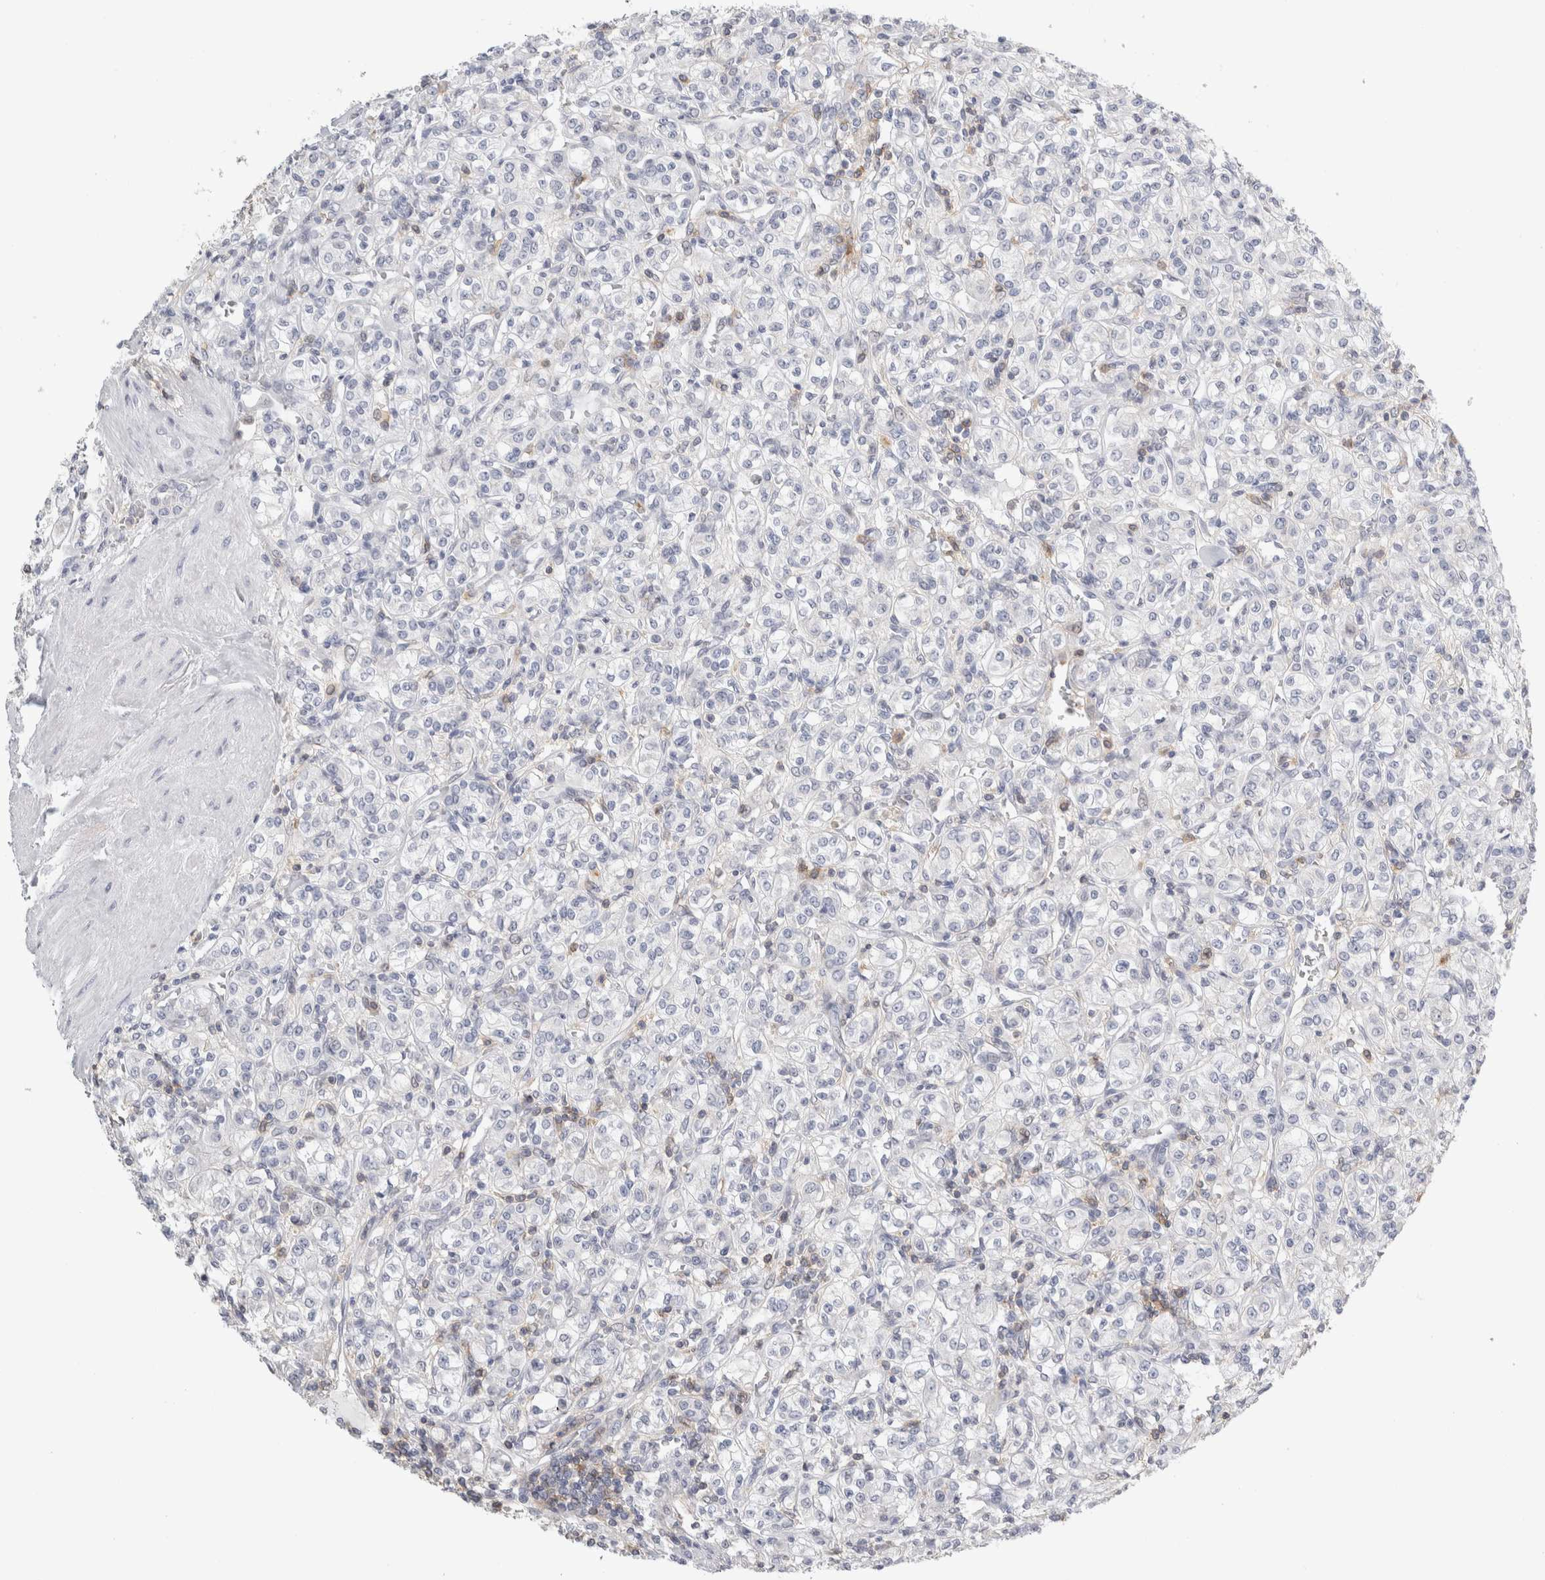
{"staining": {"intensity": "negative", "quantity": "none", "location": "none"}, "tissue": "renal cancer", "cell_type": "Tumor cells", "image_type": "cancer", "snomed": [{"axis": "morphology", "description": "Adenocarcinoma, NOS"}, {"axis": "topography", "description": "Kidney"}], "caption": "DAB immunohistochemical staining of human adenocarcinoma (renal) reveals no significant expression in tumor cells.", "gene": "P2RY2", "patient": {"sex": "male", "age": 77}}